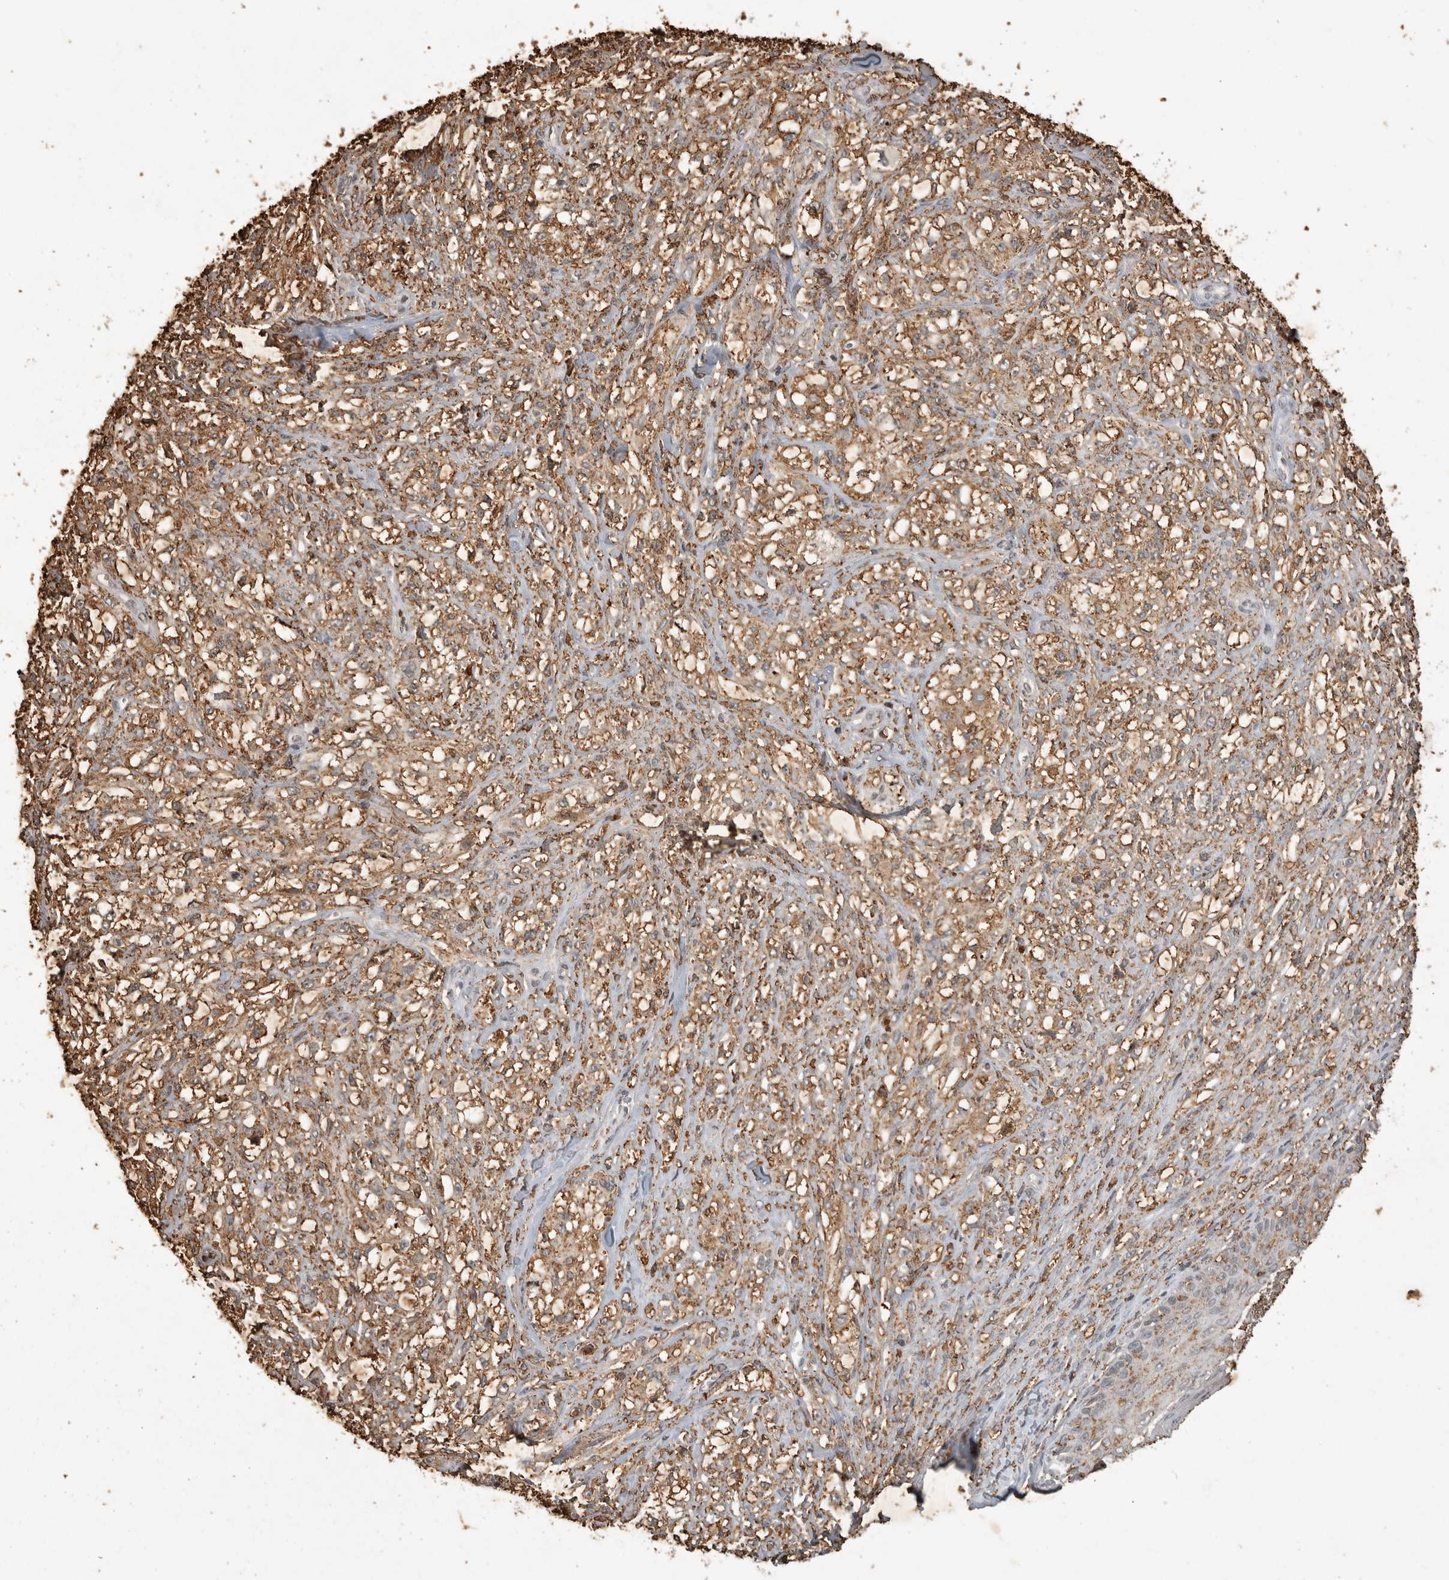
{"staining": {"intensity": "moderate", "quantity": ">75%", "location": "cytoplasmic/membranous"}, "tissue": "melanoma", "cell_type": "Tumor cells", "image_type": "cancer", "snomed": [{"axis": "morphology", "description": "Malignant melanoma, NOS"}, {"axis": "topography", "description": "Skin of head"}], "caption": "Approximately >75% of tumor cells in human melanoma display moderate cytoplasmic/membranous protein staining as visualized by brown immunohistochemical staining.", "gene": "HRK", "patient": {"sex": "male", "age": 83}}